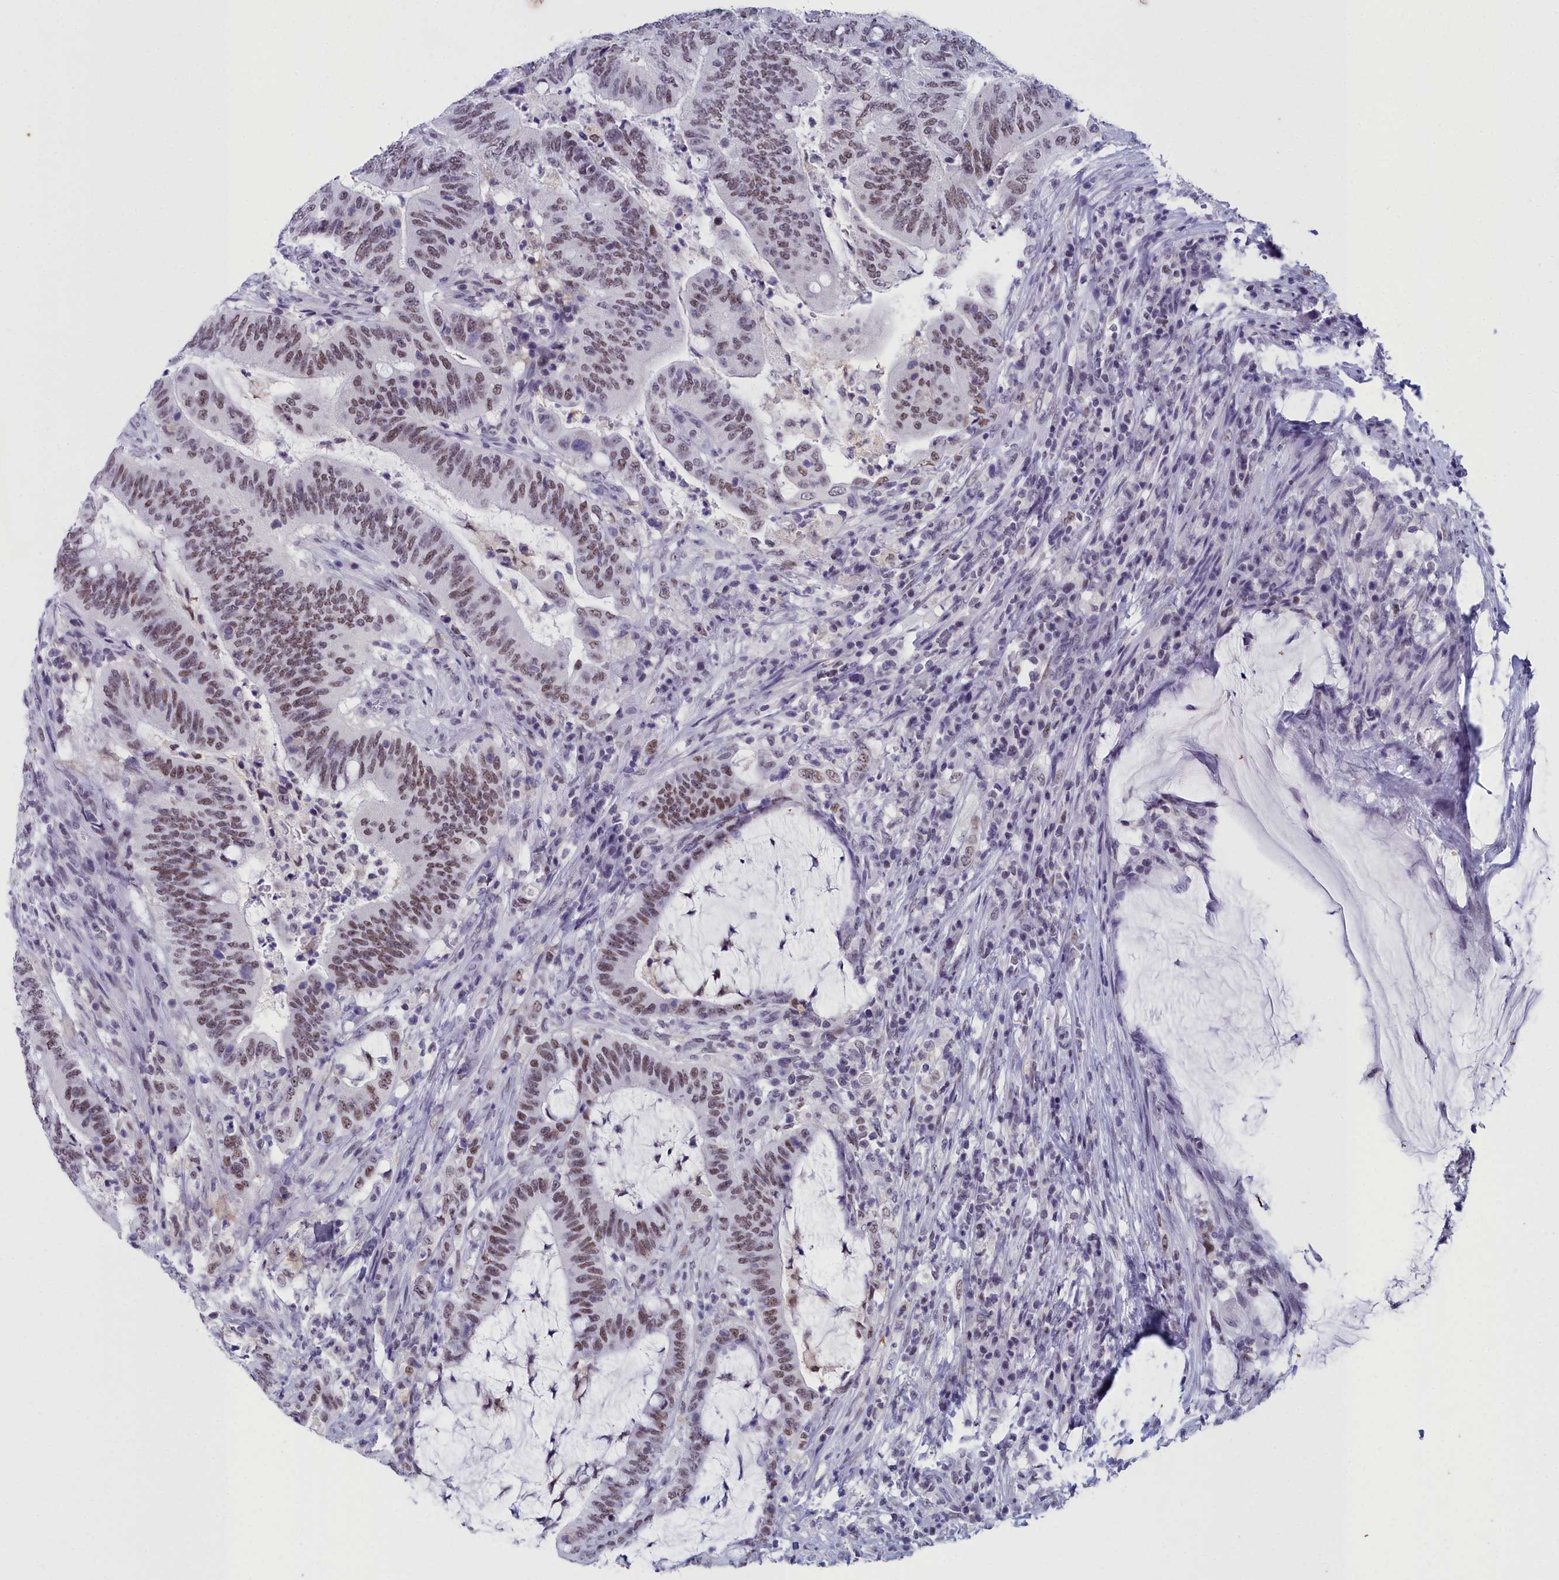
{"staining": {"intensity": "moderate", "quantity": ">75%", "location": "nuclear"}, "tissue": "colorectal cancer", "cell_type": "Tumor cells", "image_type": "cancer", "snomed": [{"axis": "morphology", "description": "Adenocarcinoma, NOS"}, {"axis": "topography", "description": "Colon"}], "caption": "Adenocarcinoma (colorectal) stained with DAB (3,3'-diaminobenzidine) immunohistochemistry reveals medium levels of moderate nuclear positivity in about >75% of tumor cells. Using DAB (3,3'-diaminobenzidine) (brown) and hematoxylin (blue) stains, captured at high magnification using brightfield microscopy.", "gene": "CCDC97", "patient": {"sex": "female", "age": 66}}